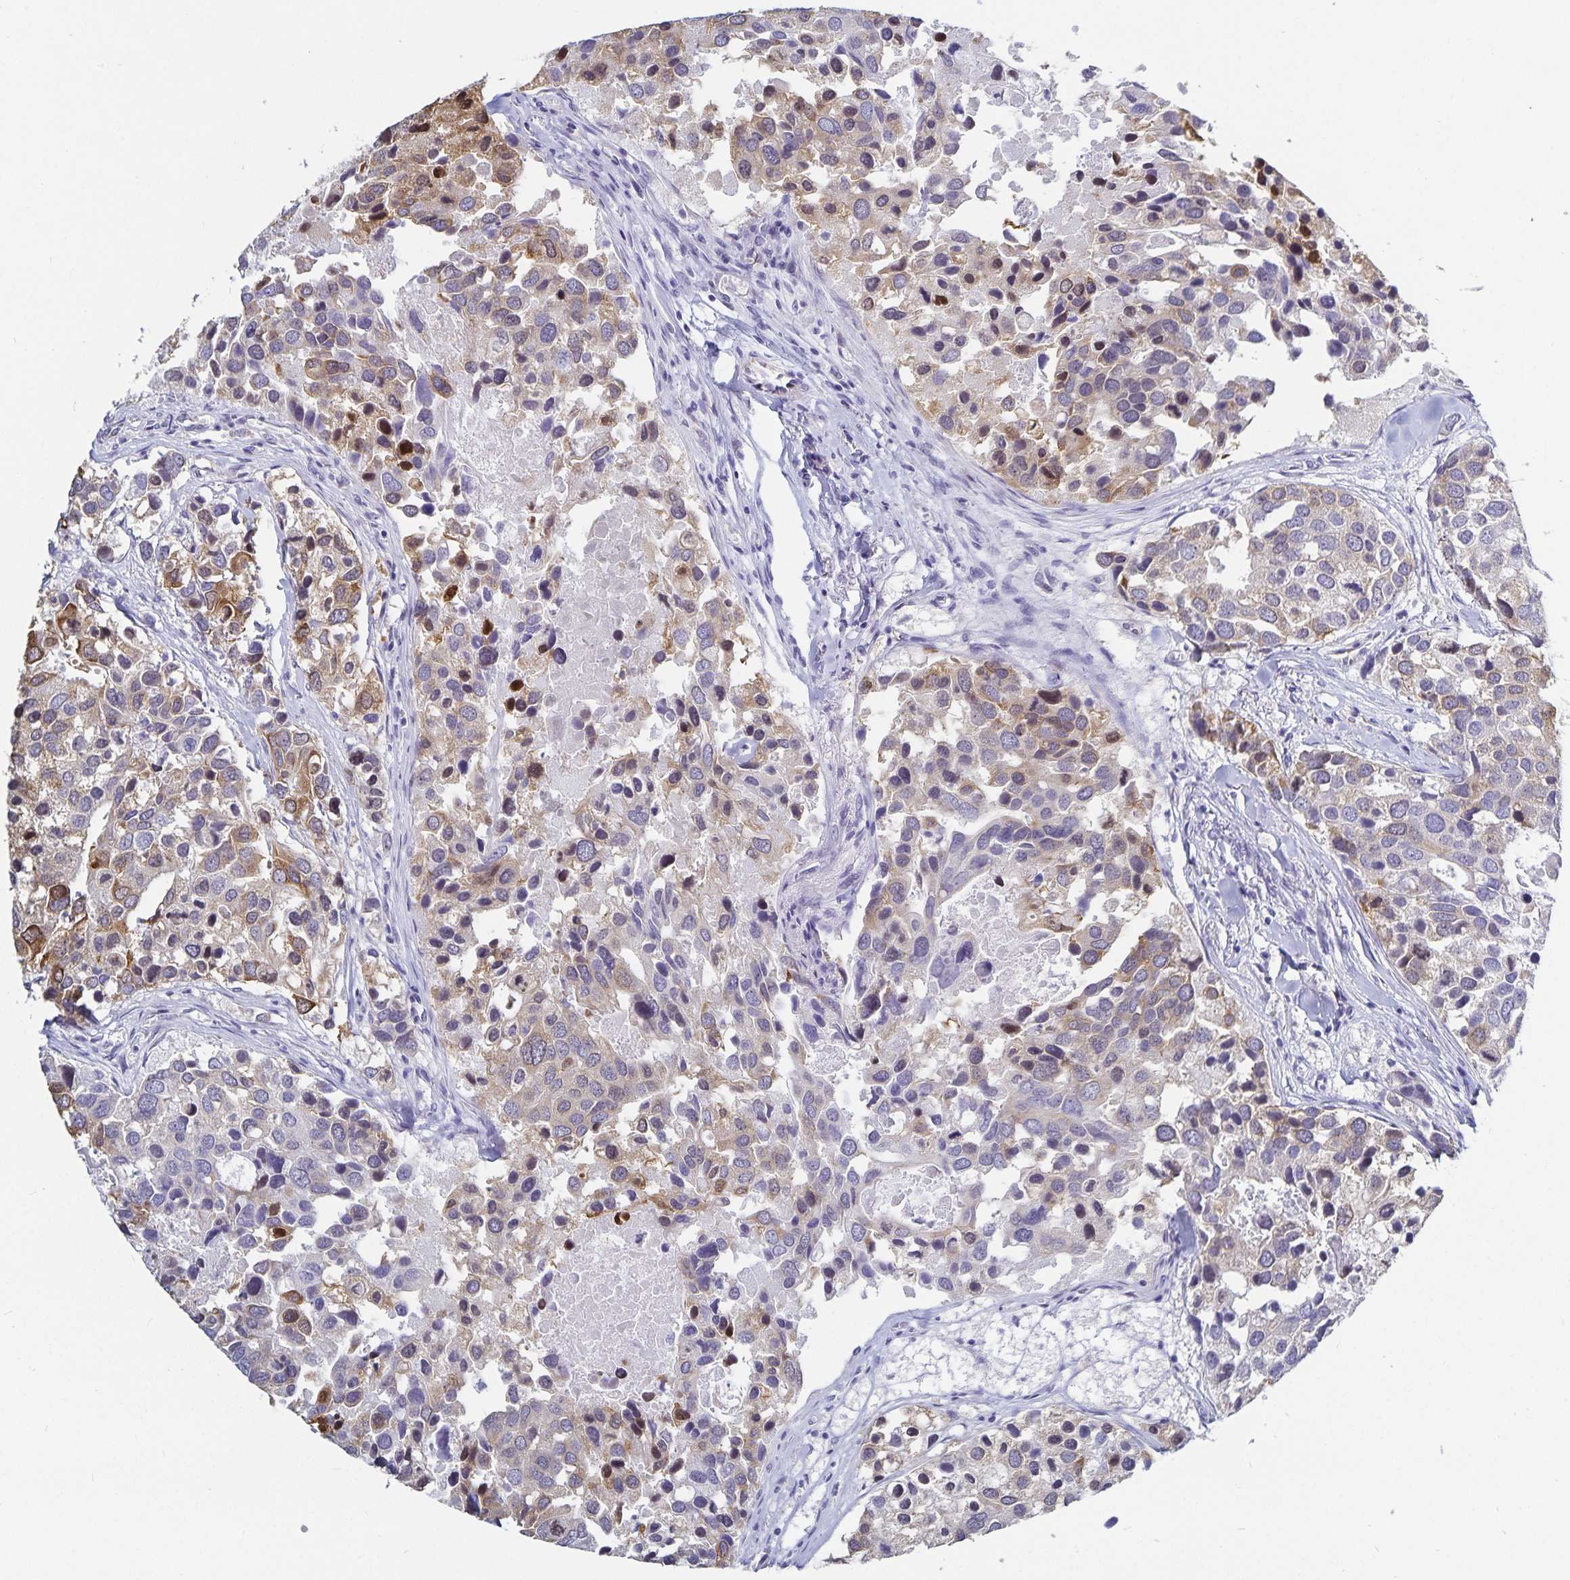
{"staining": {"intensity": "weak", "quantity": "25%-75%", "location": "cytoplasmic/membranous"}, "tissue": "breast cancer", "cell_type": "Tumor cells", "image_type": "cancer", "snomed": [{"axis": "morphology", "description": "Duct carcinoma"}, {"axis": "topography", "description": "Breast"}], "caption": "DAB immunohistochemical staining of breast cancer demonstrates weak cytoplasmic/membranous protein staining in approximately 25%-75% of tumor cells.", "gene": "HMGB3", "patient": {"sex": "female", "age": 83}}